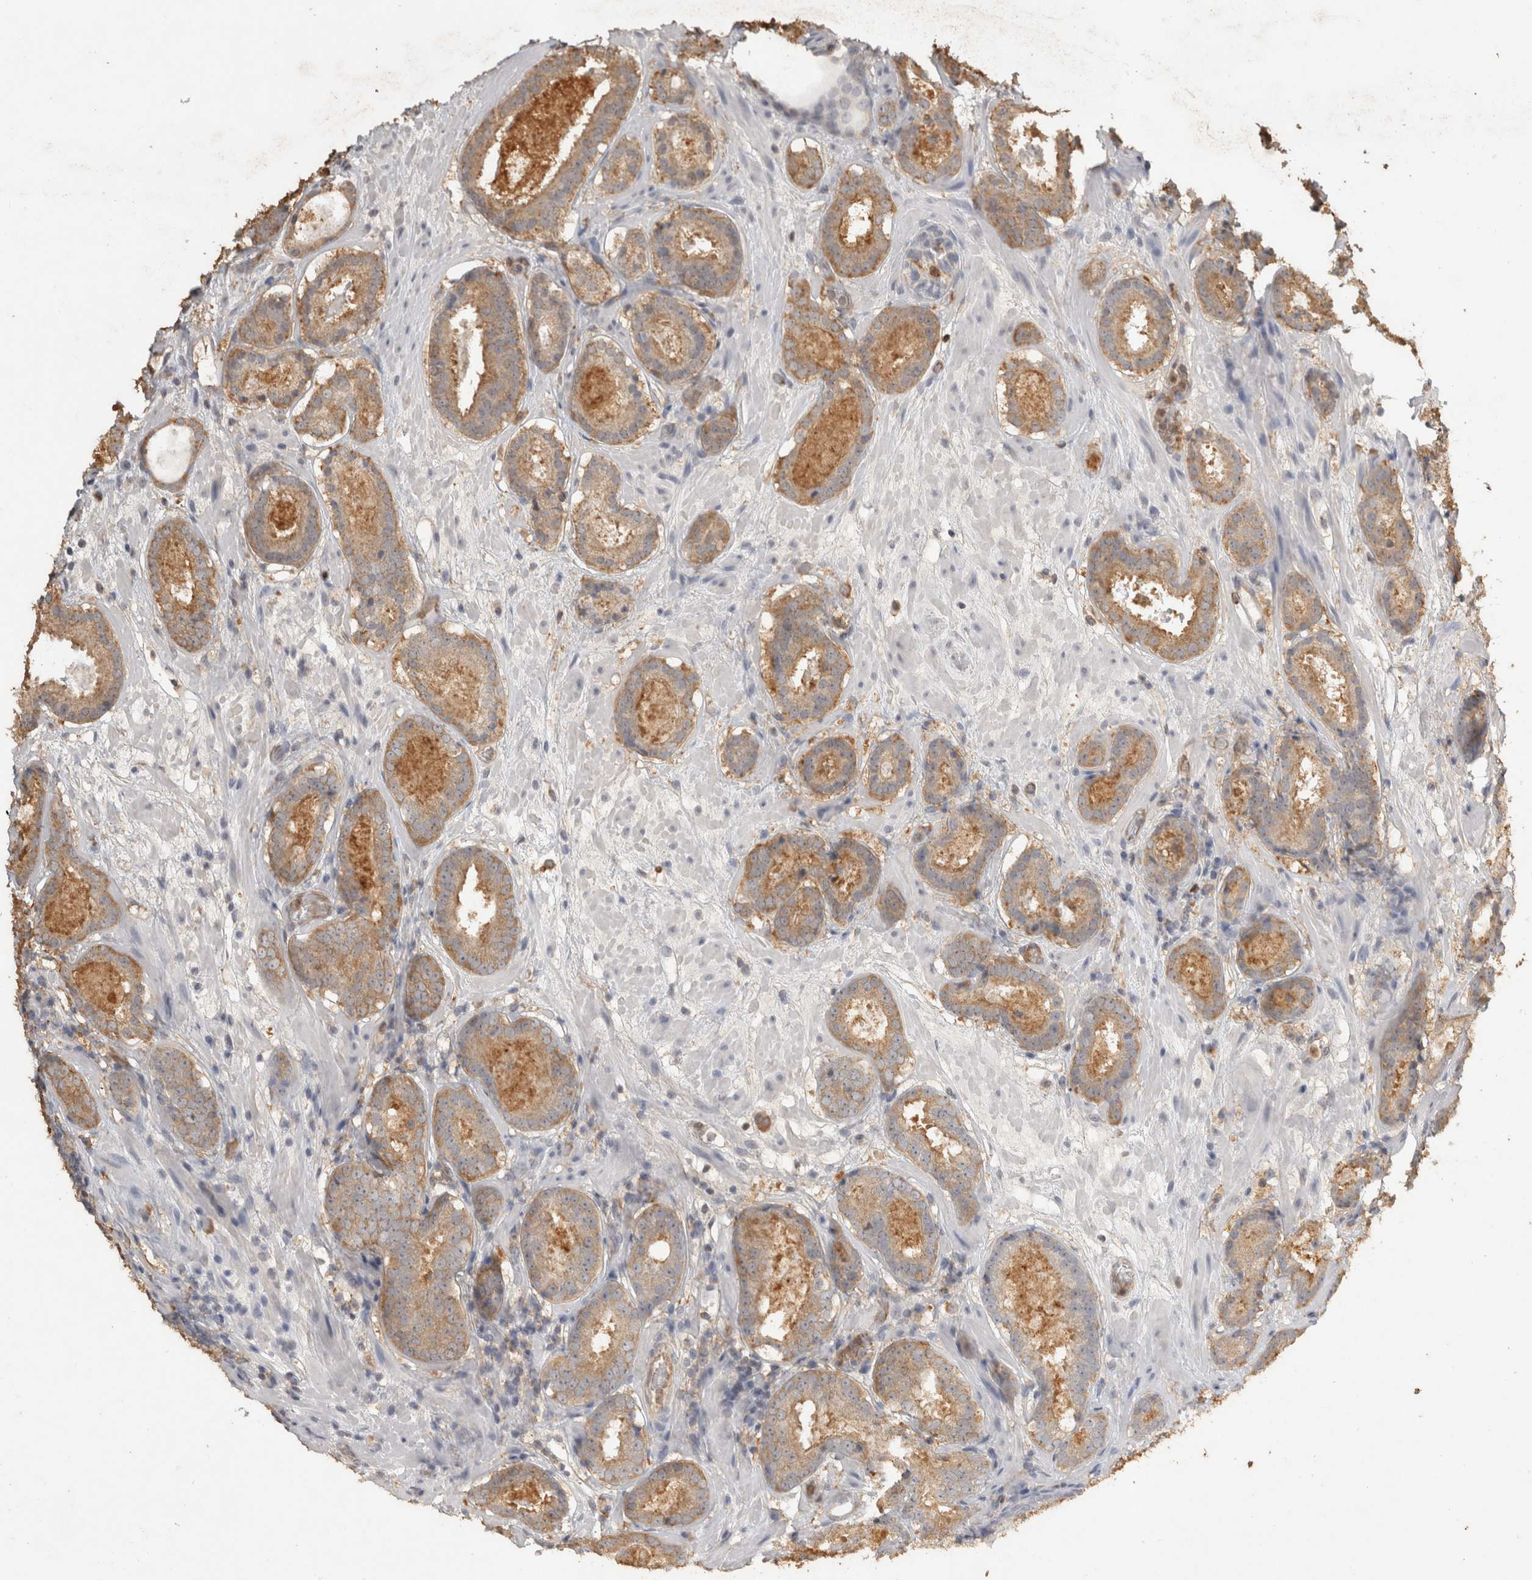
{"staining": {"intensity": "moderate", "quantity": ">75%", "location": "cytoplasmic/membranous"}, "tissue": "prostate cancer", "cell_type": "Tumor cells", "image_type": "cancer", "snomed": [{"axis": "morphology", "description": "Adenocarcinoma, Low grade"}, {"axis": "topography", "description": "Prostate"}], "caption": "Low-grade adenocarcinoma (prostate) stained with immunohistochemistry reveals moderate cytoplasmic/membranous positivity in about >75% of tumor cells.", "gene": "REPS2", "patient": {"sex": "male", "age": 69}}